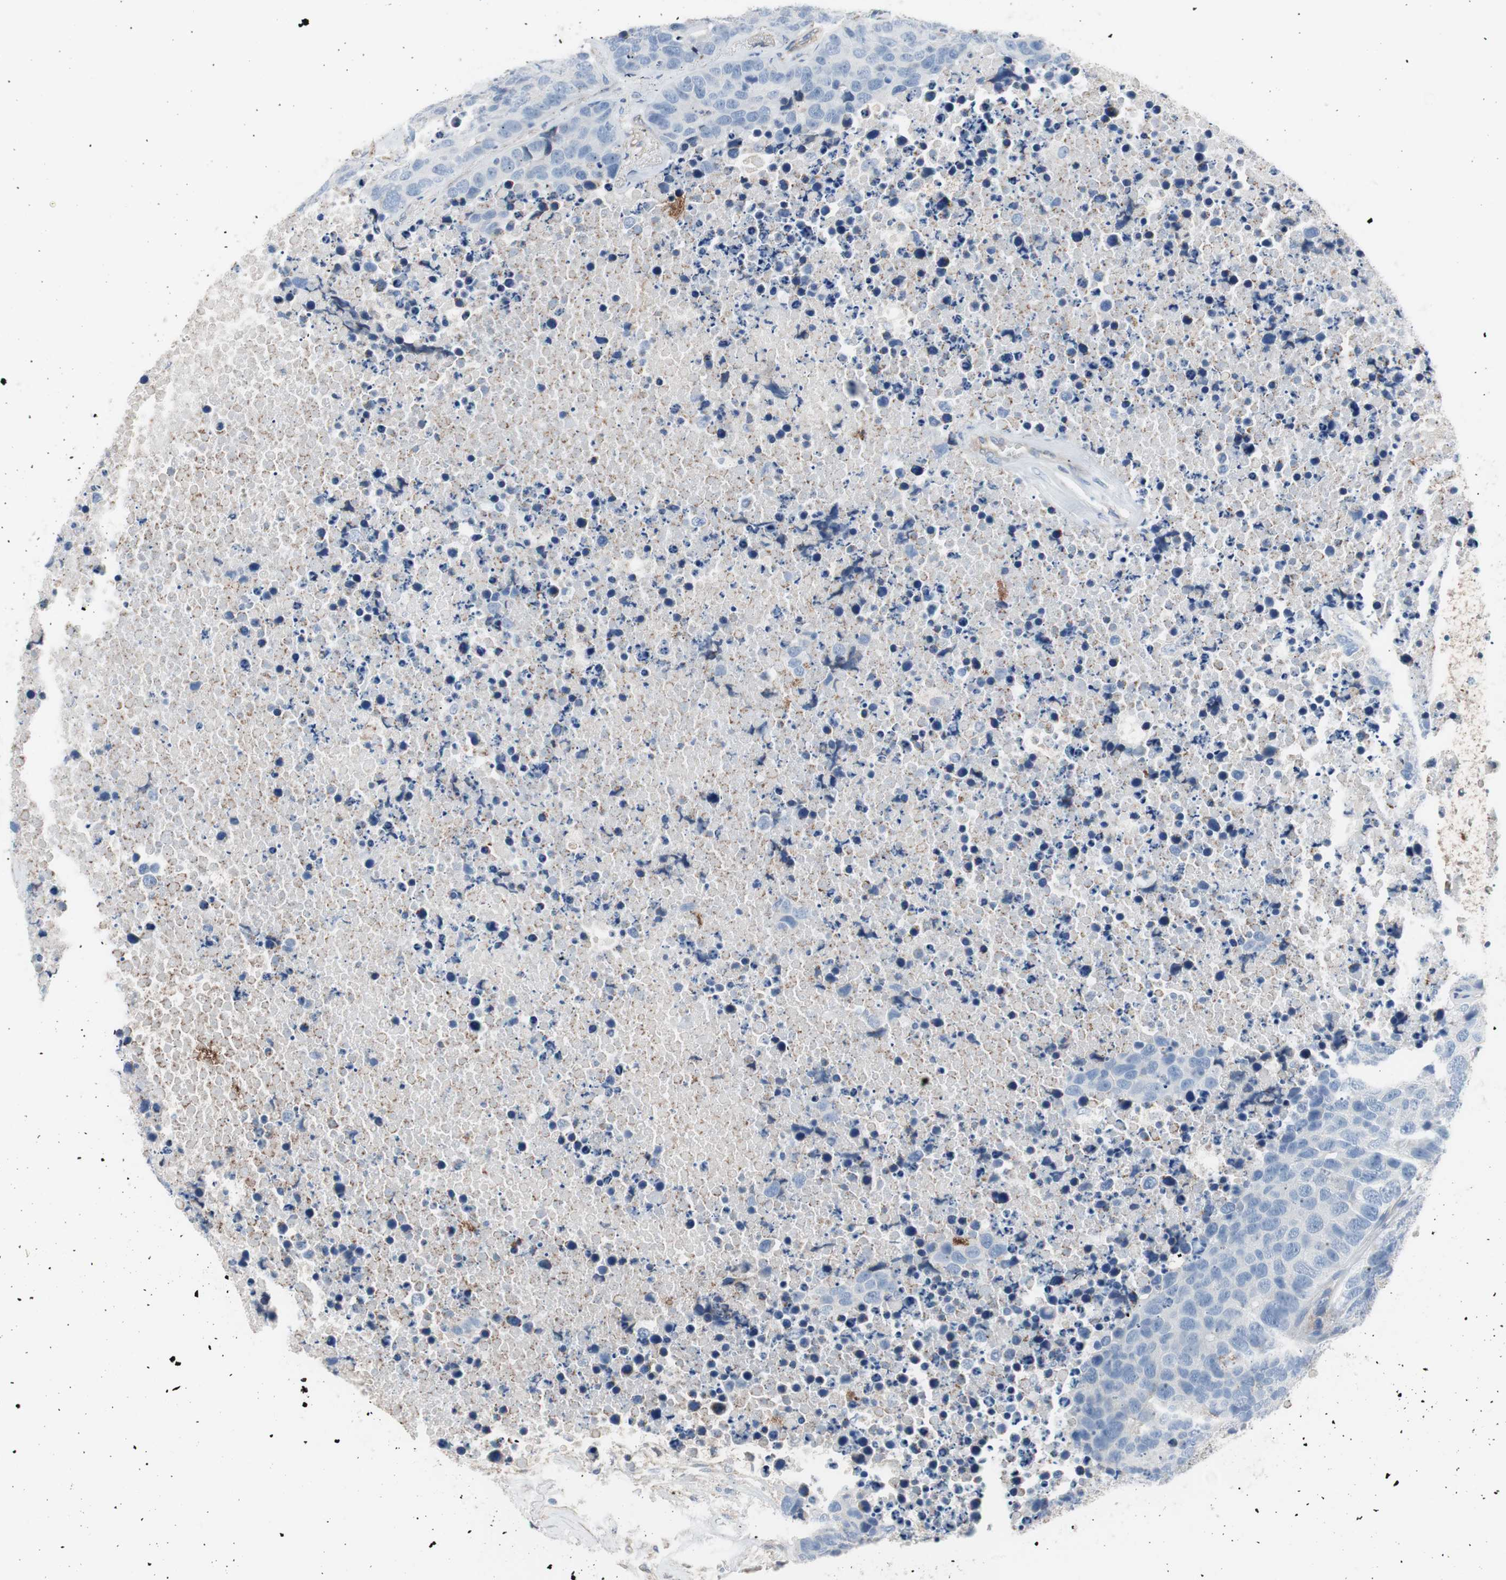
{"staining": {"intensity": "negative", "quantity": "none", "location": "none"}, "tissue": "carcinoid", "cell_type": "Tumor cells", "image_type": "cancer", "snomed": [{"axis": "morphology", "description": "Carcinoid, malignant, NOS"}, {"axis": "topography", "description": "Lung"}], "caption": "Immunohistochemical staining of carcinoid displays no significant staining in tumor cells.", "gene": "CD81", "patient": {"sex": "male", "age": 60}}